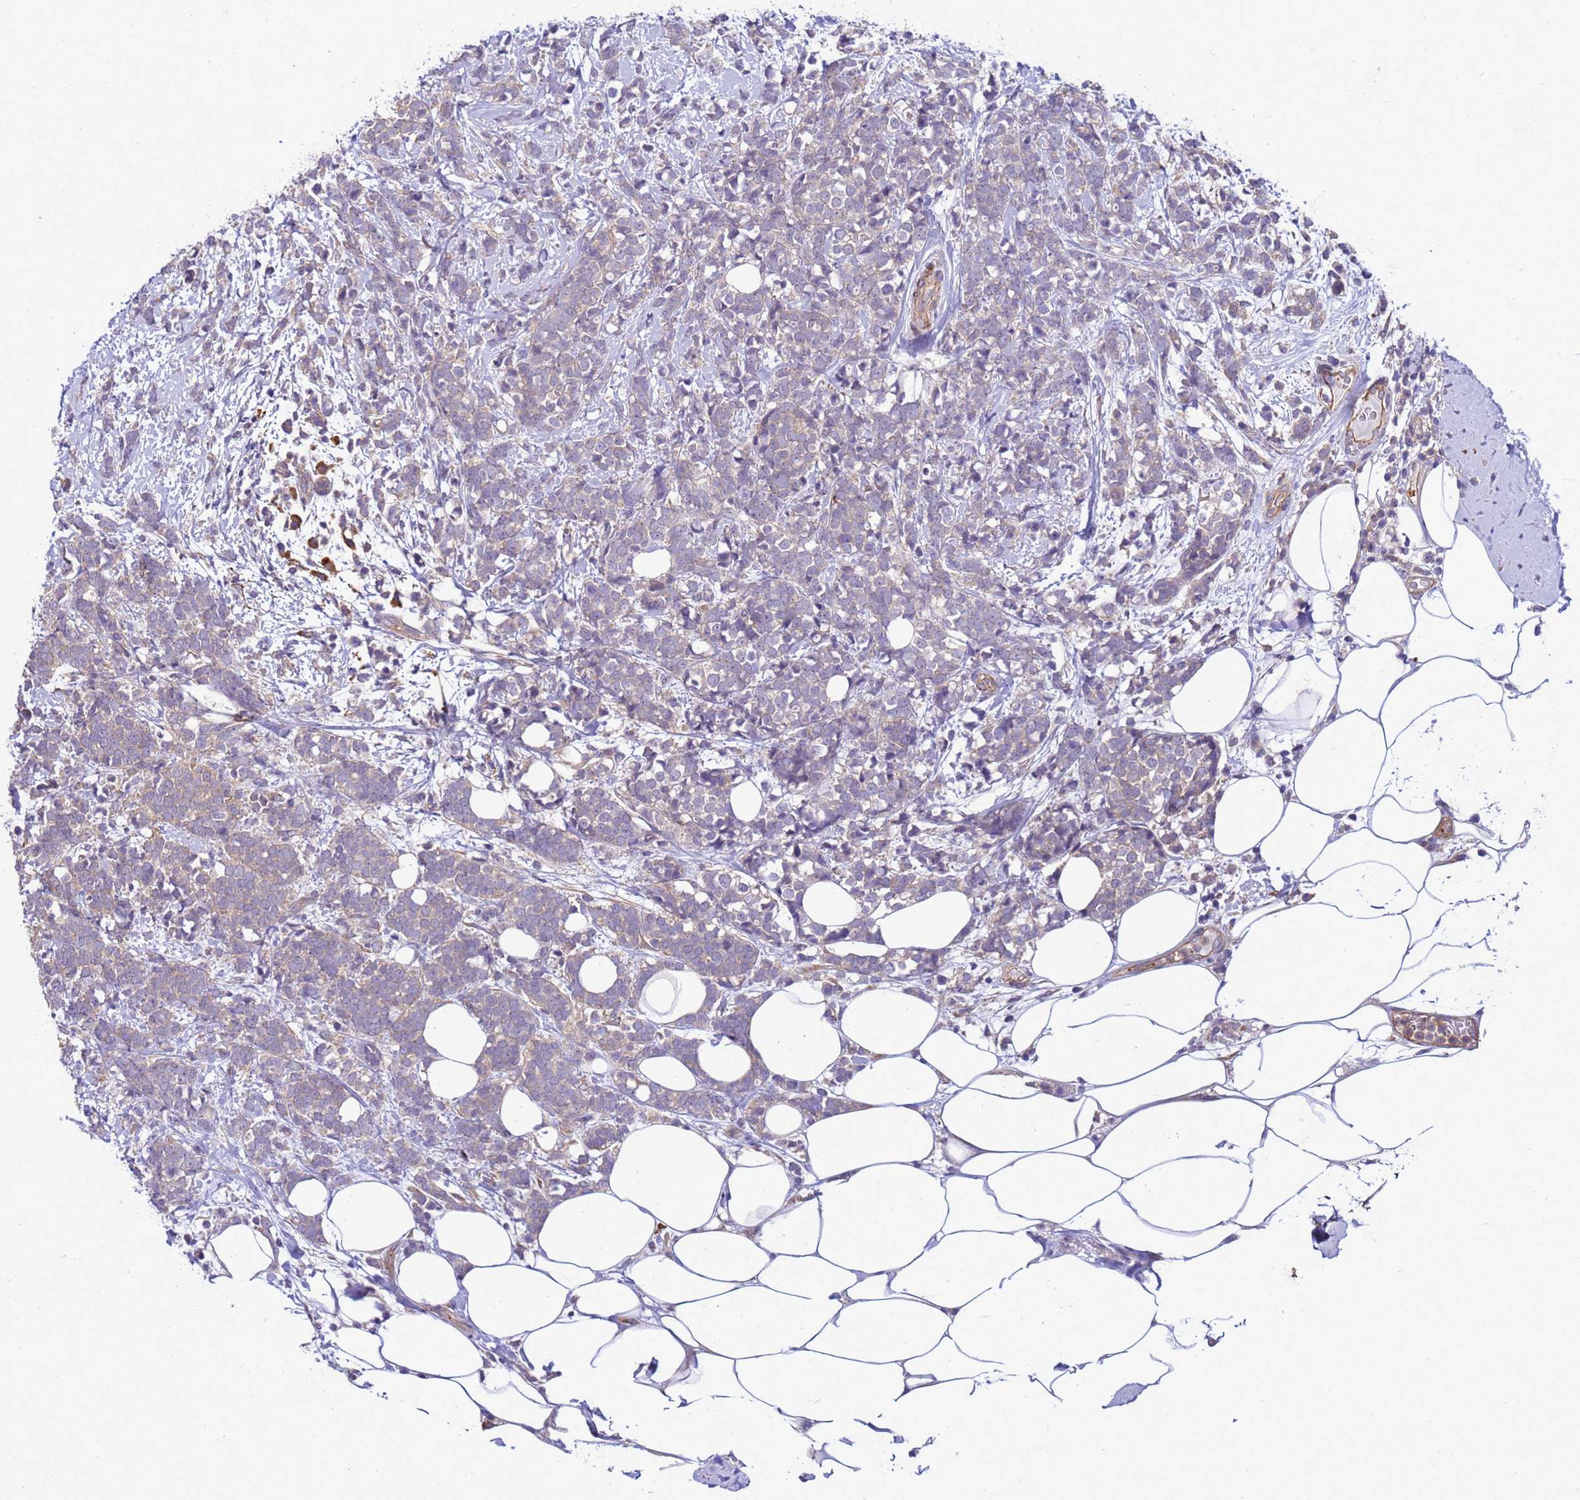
{"staining": {"intensity": "negative", "quantity": "none", "location": "none"}, "tissue": "breast cancer", "cell_type": "Tumor cells", "image_type": "cancer", "snomed": [{"axis": "morphology", "description": "Lobular carcinoma"}, {"axis": "topography", "description": "Breast"}], "caption": "The image exhibits no staining of tumor cells in breast cancer (lobular carcinoma).", "gene": "GEN1", "patient": {"sex": "female", "age": 58}}